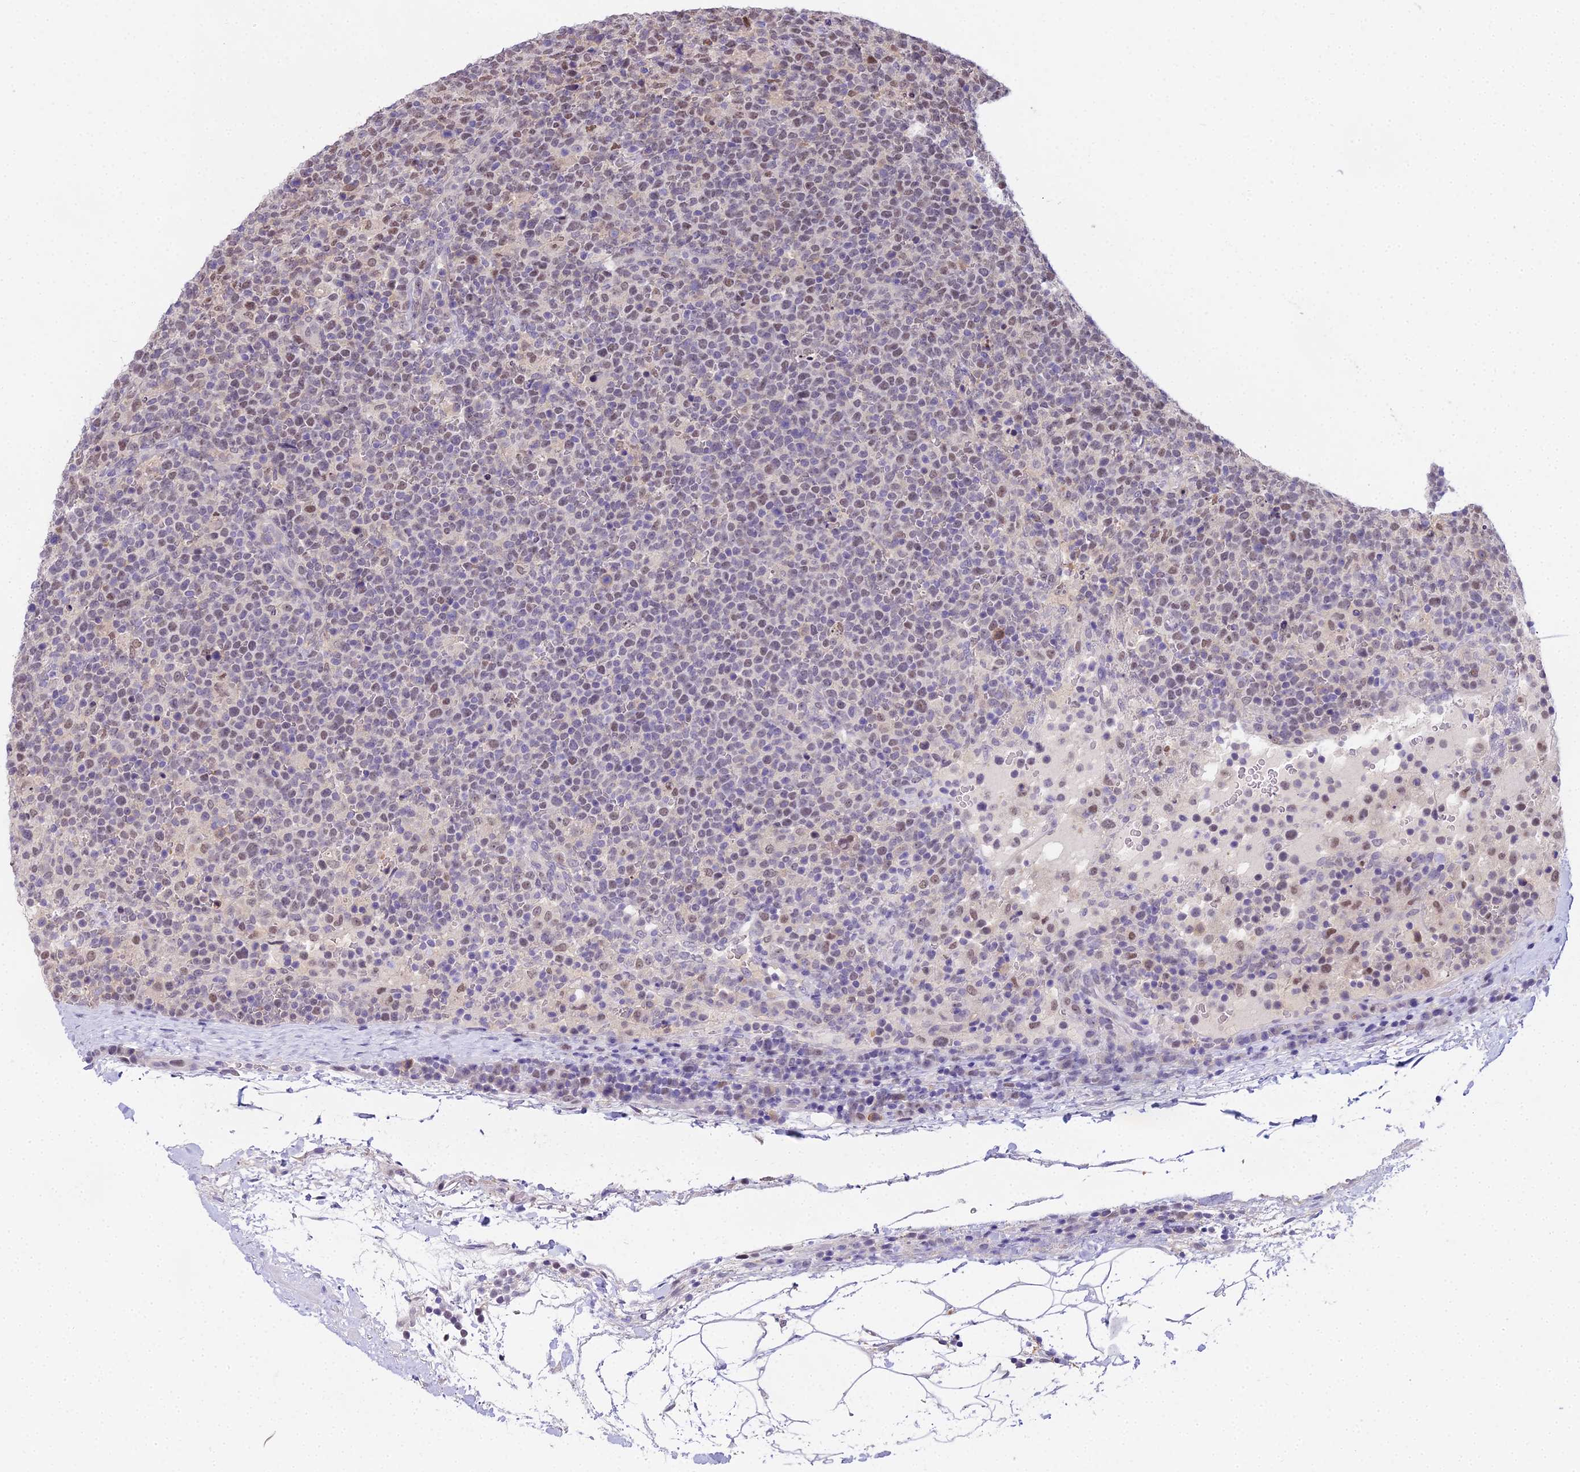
{"staining": {"intensity": "moderate", "quantity": "25%-75%", "location": "nuclear"}, "tissue": "lymphoma", "cell_type": "Tumor cells", "image_type": "cancer", "snomed": [{"axis": "morphology", "description": "Malignant lymphoma, non-Hodgkin's type, High grade"}, {"axis": "topography", "description": "Lymph node"}], "caption": "High-power microscopy captured an immunohistochemistry (IHC) micrograph of lymphoma, revealing moderate nuclear positivity in approximately 25%-75% of tumor cells.", "gene": "MAT2A", "patient": {"sex": "male", "age": 61}}